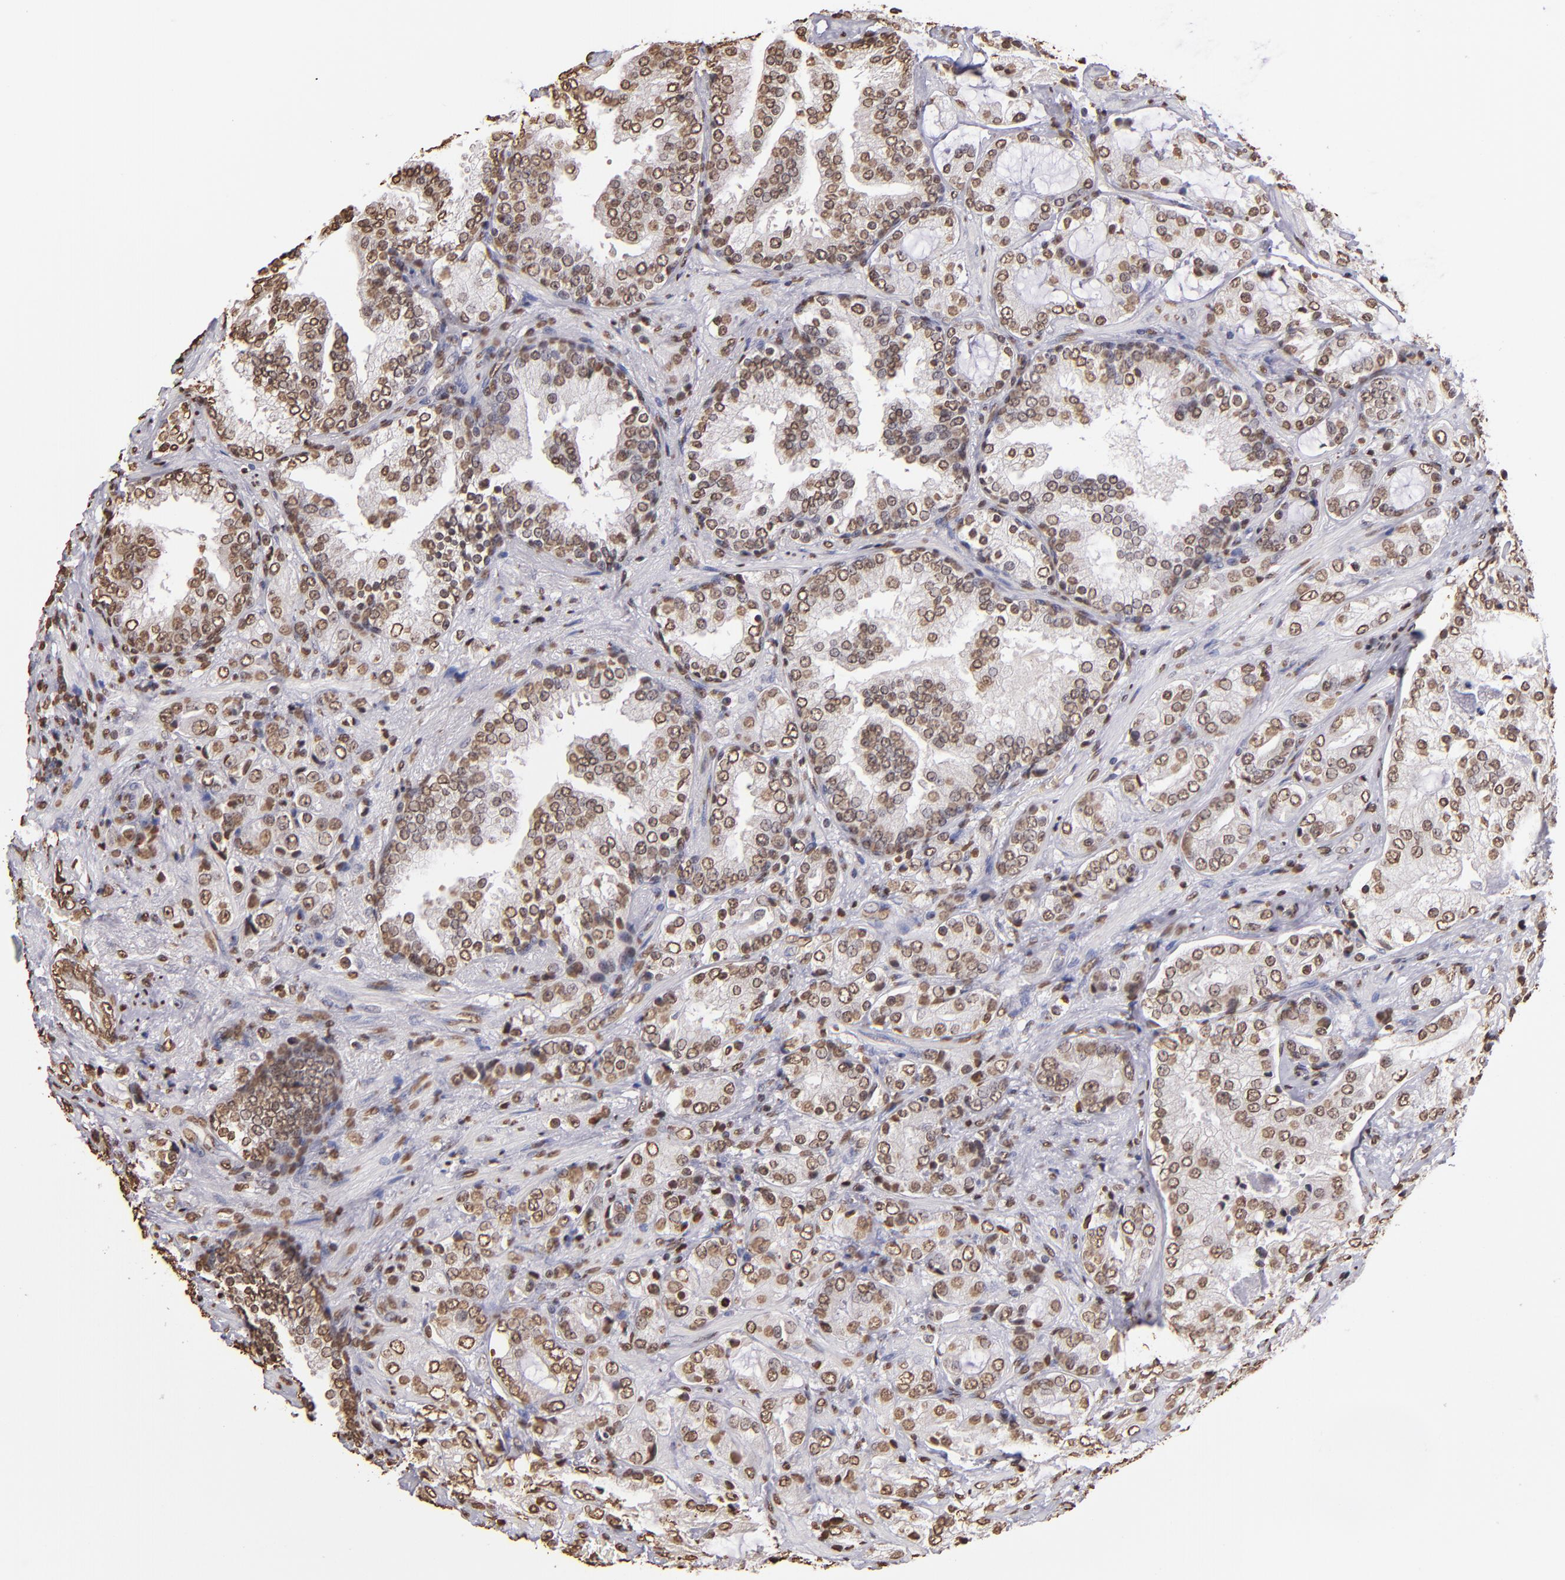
{"staining": {"intensity": "moderate", "quantity": ">75%", "location": "nuclear"}, "tissue": "prostate cancer", "cell_type": "Tumor cells", "image_type": "cancer", "snomed": [{"axis": "morphology", "description": "Adenocarcinoma, Medium grade"}, {"axis": "topography", "description": "Prostate"}], "caption": "This histopathology image exhibits immunohistochemistry (IHC) staining of prostate cancer, with medium moderate nuclear positivity in approximately >75% of tumor cells.", "gene": "LBX1", "patient": {"sex": "male", "age": 70}}